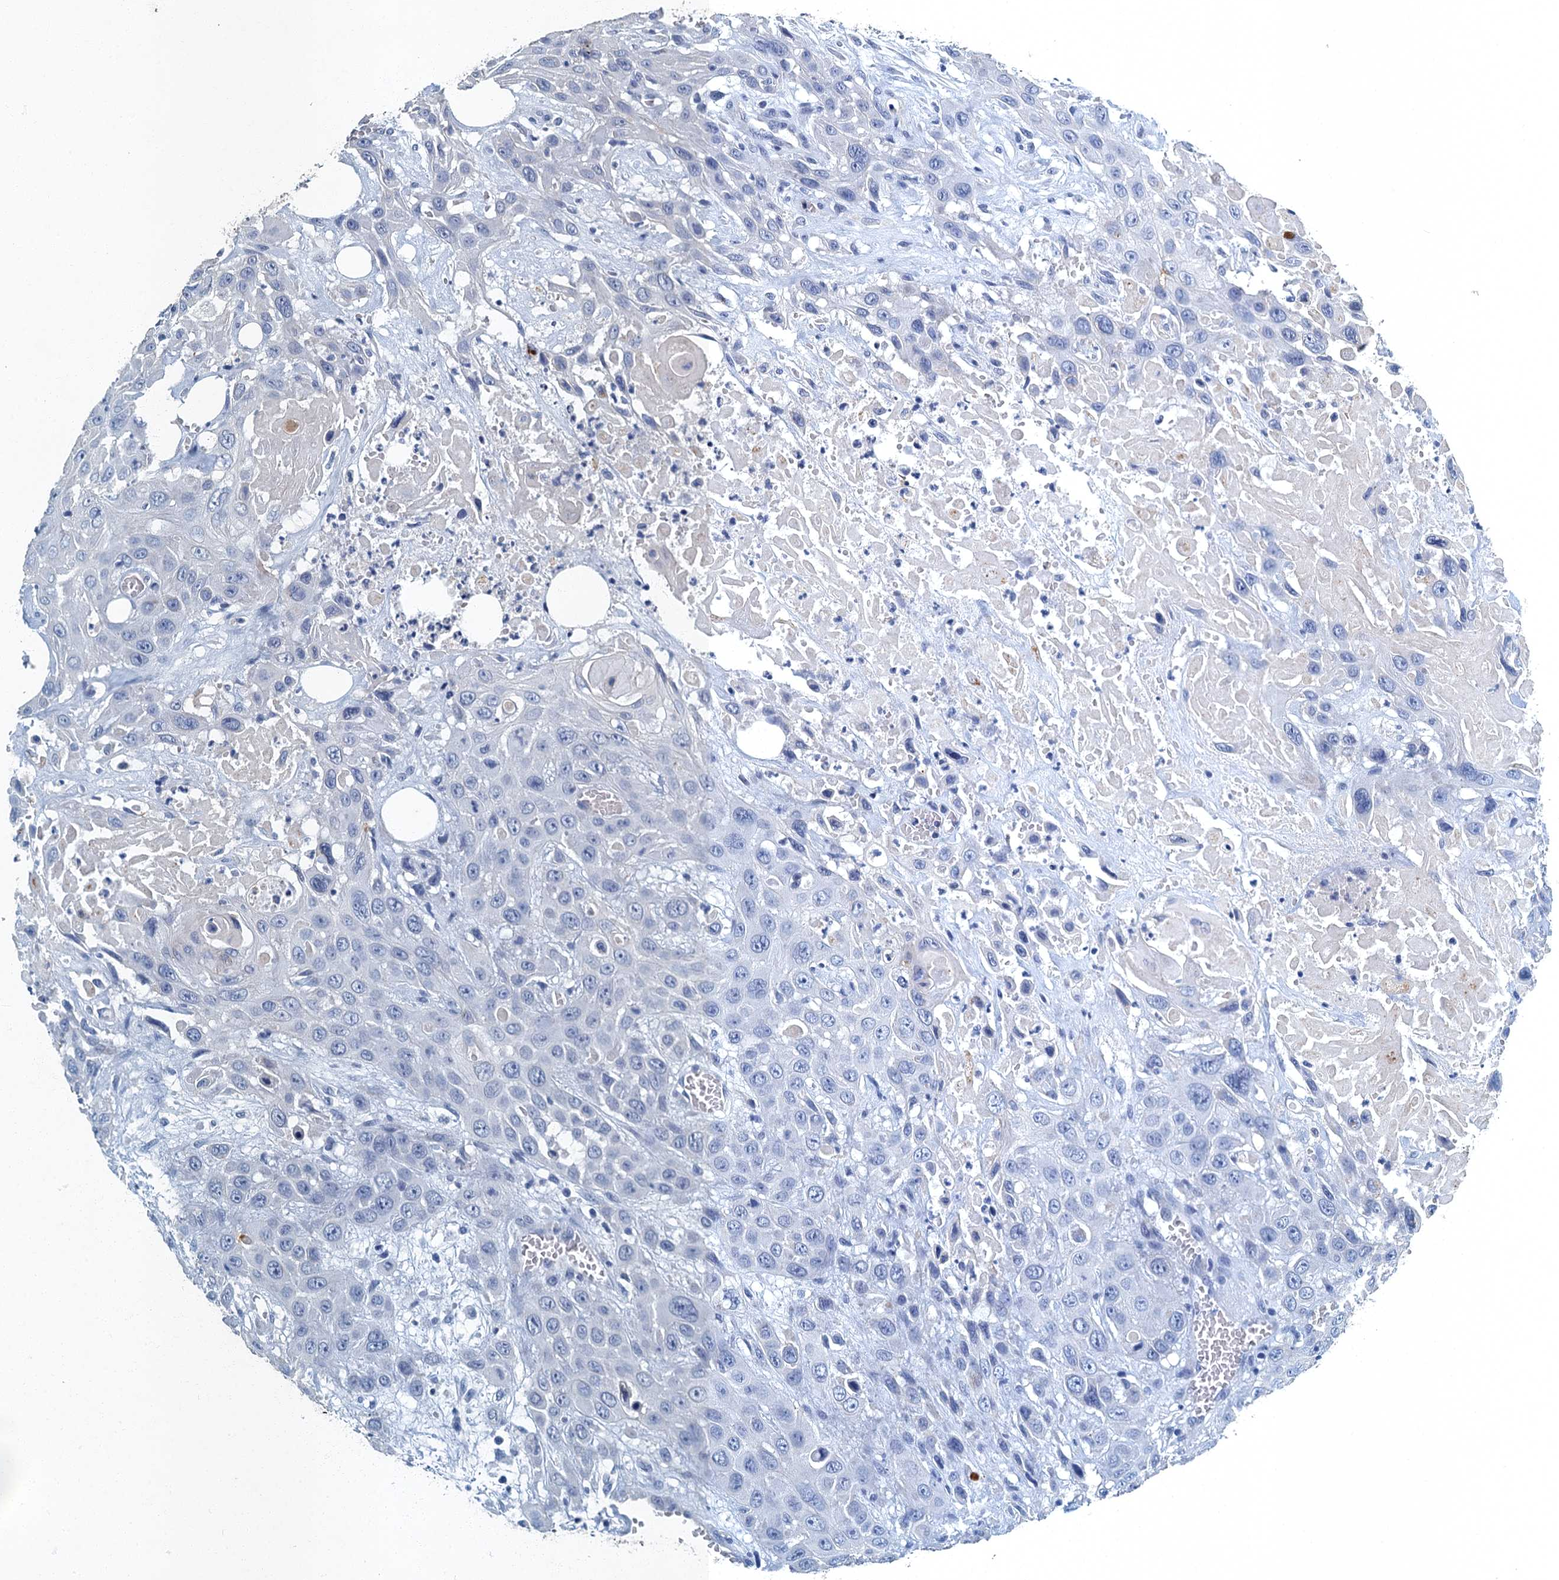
{"staining": {"intensity": "negative", "quantity": "none", "location": "none"}, "tissue": "head and neck cancer", "cell_type": "Tumor cells", "image_type": "cancer", "snomed": [{"axis": "morphology", "description": "Squamous cell carcinoma, NOS"}, {"axis": "topography", "description": "Head-Neck"}], "caption": "This is an IHC image of human head and neck cancer (squamous cell carcinoma). There is no positivity in tumor cells.", "gene": "GADL1", "patient": {"sex": "male", "age": 81}}